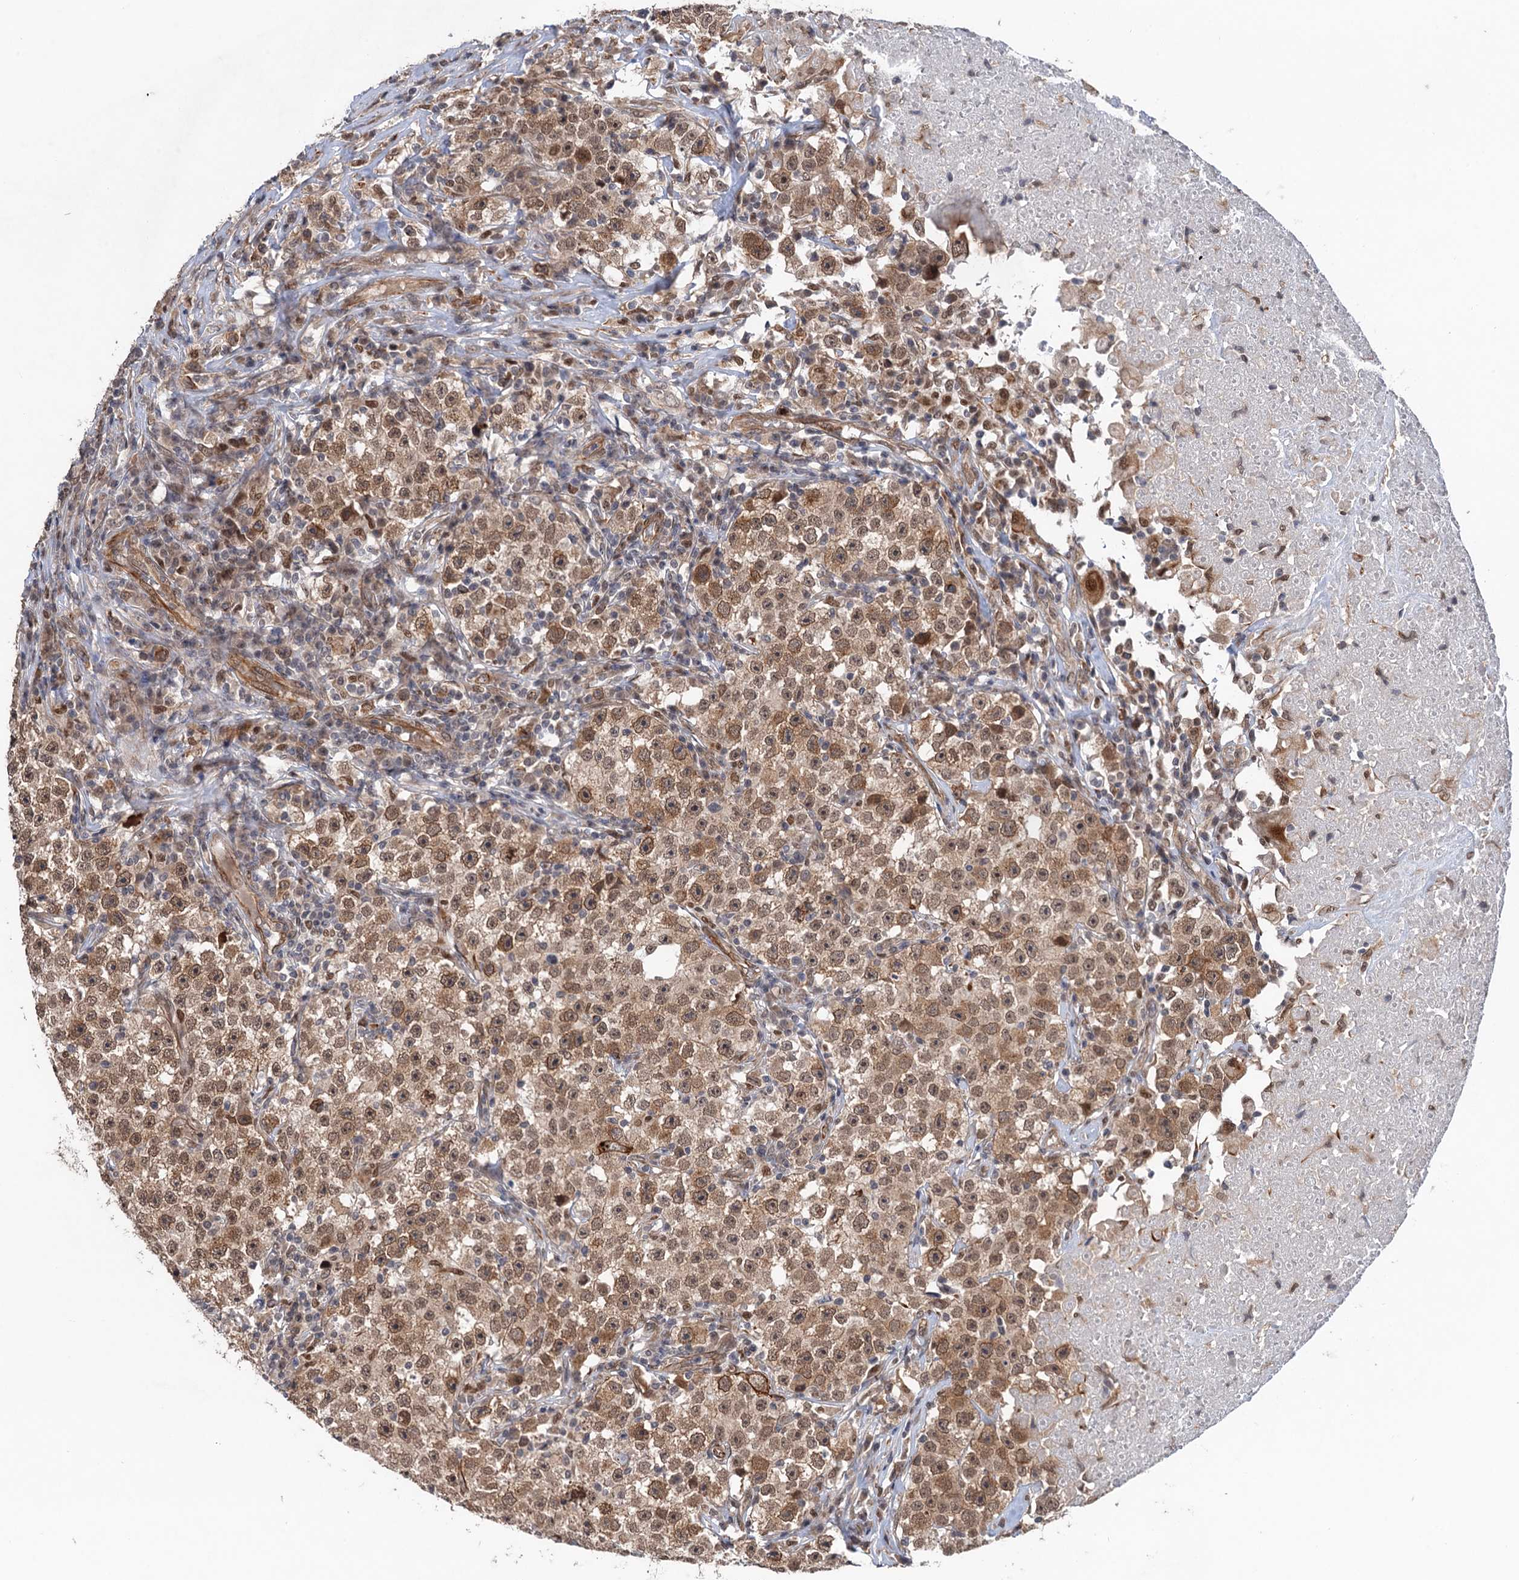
{"staining": {"intensity": "moderate", "quantity": ">75%", "location": "cytoplasmic/membranous,nuclear"}, "tissue": "testis cancer", "cell_type": "Tumor cells", "image_type": "cancer", "snomed": [{"axis": "morphology", "description": "Seminoma, NOS"}, {"axis": "topography", "description": "Testis"}], "caption": "Protein staining of testis cancer (seminoma) tissue demonstrates moderate cytoplasmic/membranous and nuclear positivity in approximately >75% of tumor cells.", "gene": "TTC31", "patient": {"sex": "male", "age": 22}}